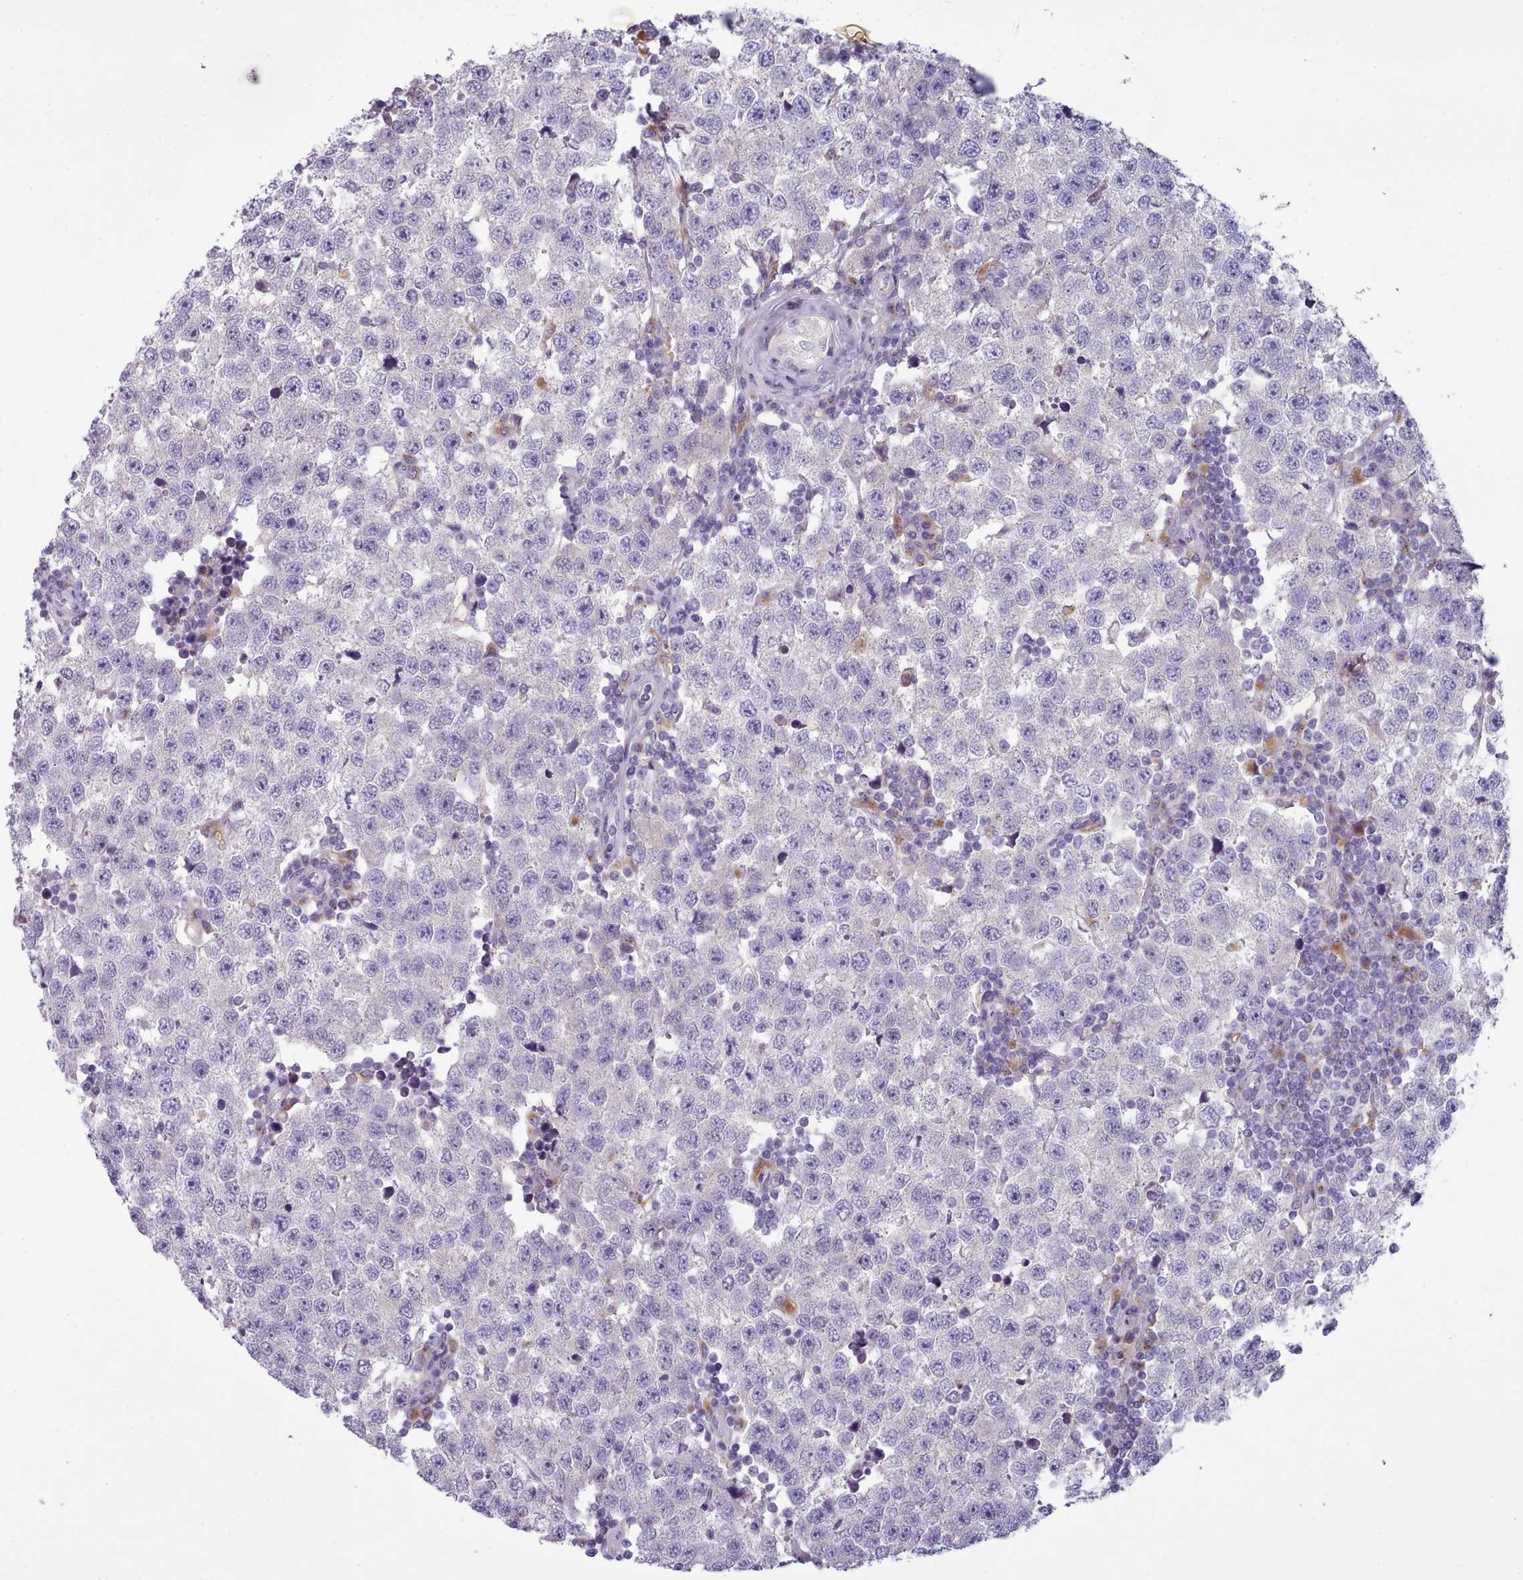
{"staining": {"intensity": "negative", "quantity": "none", "location": "none"}, "tissue": "testis cancer", "cell_type": "Tumor cells", "image_type": "cancer", "snomed": [{"axis": "morphology", "description": "Seminoma, NOS"}, {"axis": "topography", "description": "Testis"}], "caption": "This is a histopathology image of immunohistochemistry staining of testis cancer (seminoma), which shows no staining in tumor cells.", "gene": "MYRFL", "patient": {"sex": "male", "age": 34}}